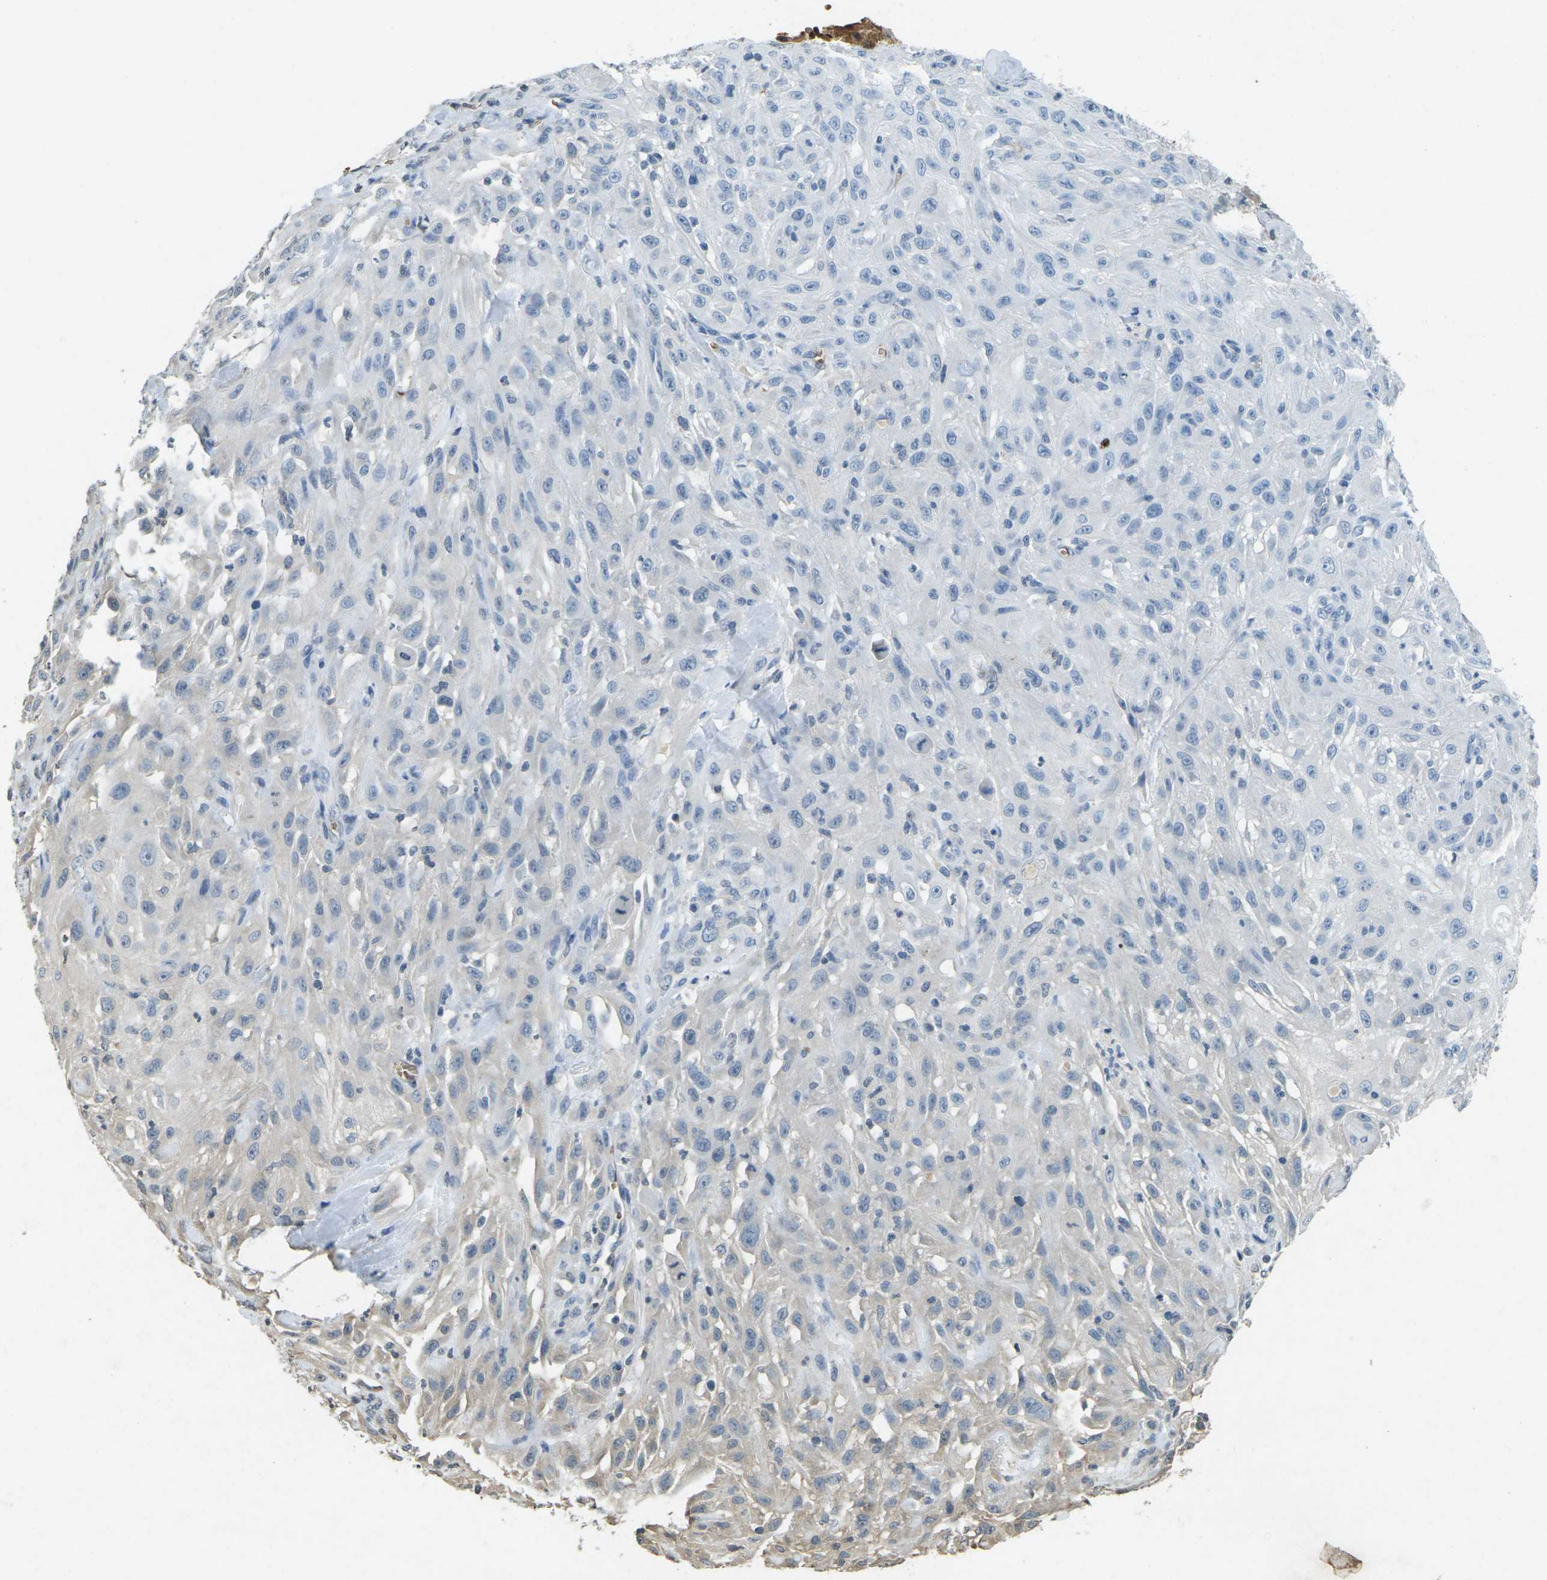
{"staining": {"intensity": "negative", "quantity": "none", "location": "none"}, "tissue": "skin cancer", "cell_type": "Tumor cells", "image_type": "cancer", "snomed": [{"axis": "morphology", "description": "Squamous cell carcinoma, NOS"}, {"axis": "topography", "description": "Skin"}], "caption": "Immunohistochemistry of squamous cell carcinoma (skin) demonstrates no positivity in tumor cells.", "gene": "HBB", "patient": {"sex": "male", "age": 75}}